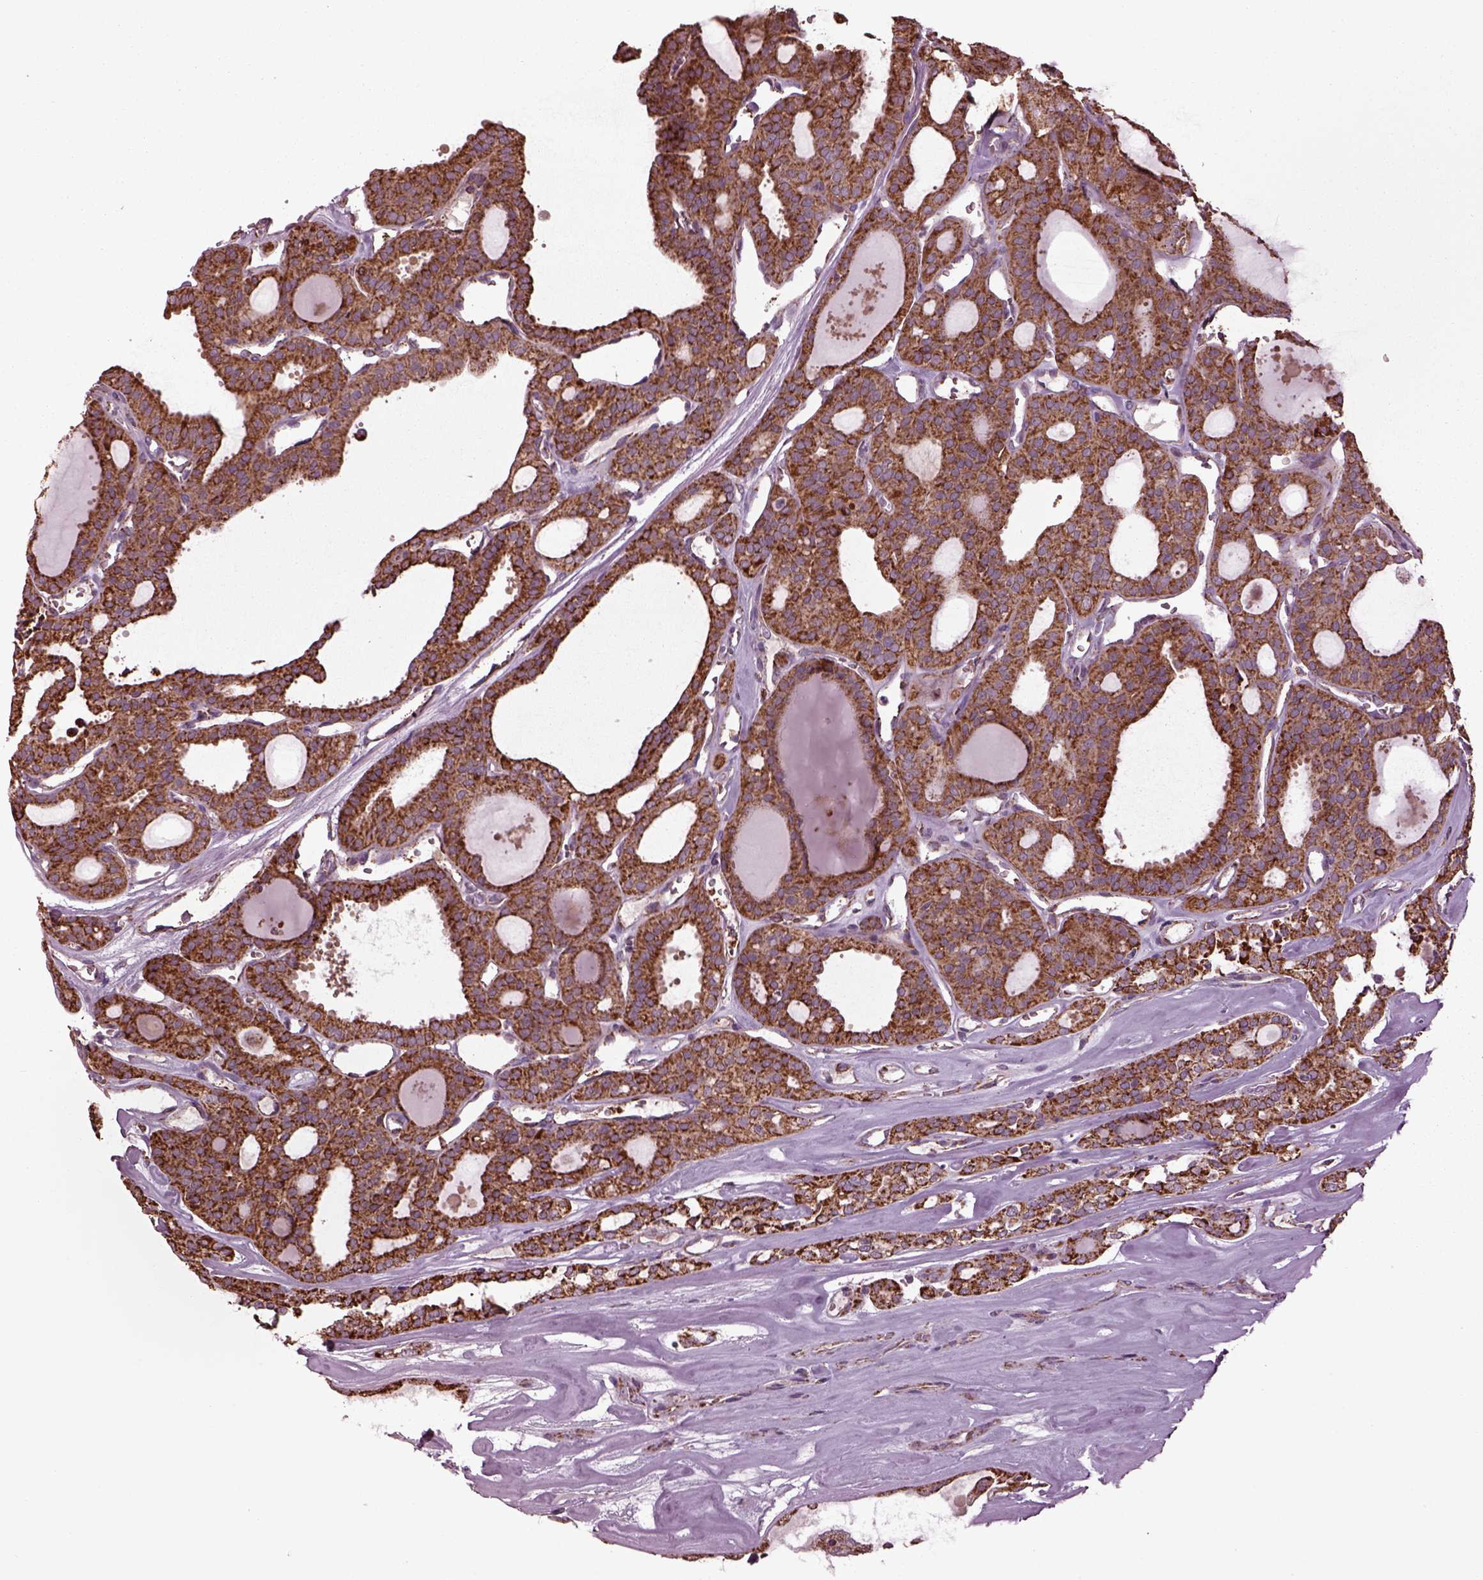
{"staining": {"intensity": "moderate", "quantity": ">75%", "location": "cytoplasmic/membranous"}, "tissue": "thyroid cancer", "cell_type": "Tumor cells", "image_type": "cancer", "snomed": [{"axis": "morphology", "description": "Follicular adenoma carcinoma, NOS"}, {"axis": "topography", "description": "Thyroid gland"}], "caption": "Thyroid follicular adenoma carcinoma stained with immunohistochemistry shows moderate cytoplasmic/membranous positivity in about >75% of tumor cells. (DAB (3,3'-diaminobenzidine) IHC, brown staining for protein, blue staining for nuclei).", "gene": "TMEM254", "patient": {"sex": "male", "age": 75}}